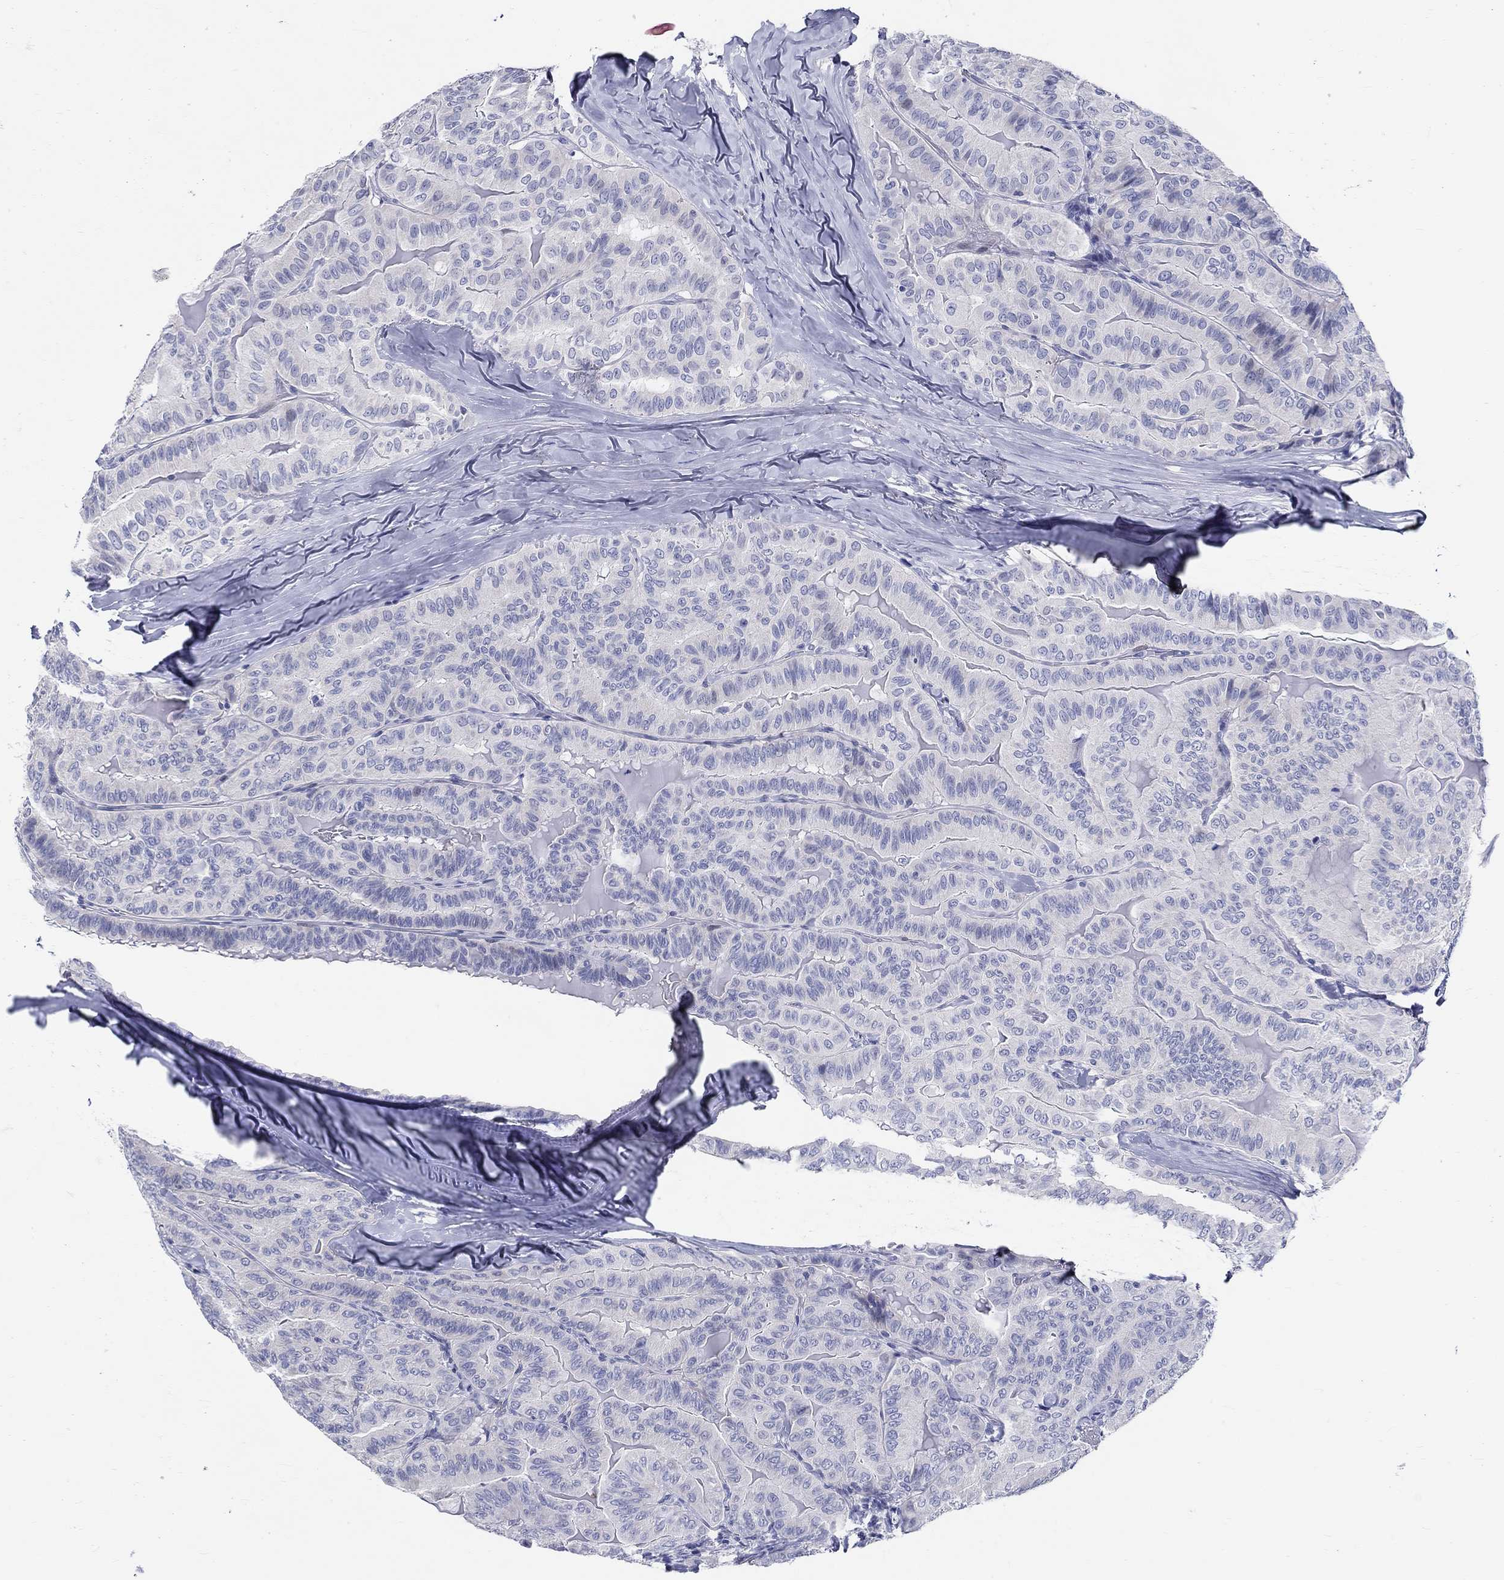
{"staining": {"intensity": "negative", "quantity": "none", "location": "none"}, "tissue": "thyroid cancer", "cell_type": "Tumor cells", "image_type": "cancer", "snomed": [{"axis": "morphology", "description": "Papillary adenocarcinoma, NOS"}, {"axis": "topography", "description": "Thyroid gland"}], "caption": "Image shows no significant protein expression in tumor cells of thyroid cancer (papillary adenocarcinoma).", "gene": "CRYGS", "patient": {"sex": "female", "age": 68}}